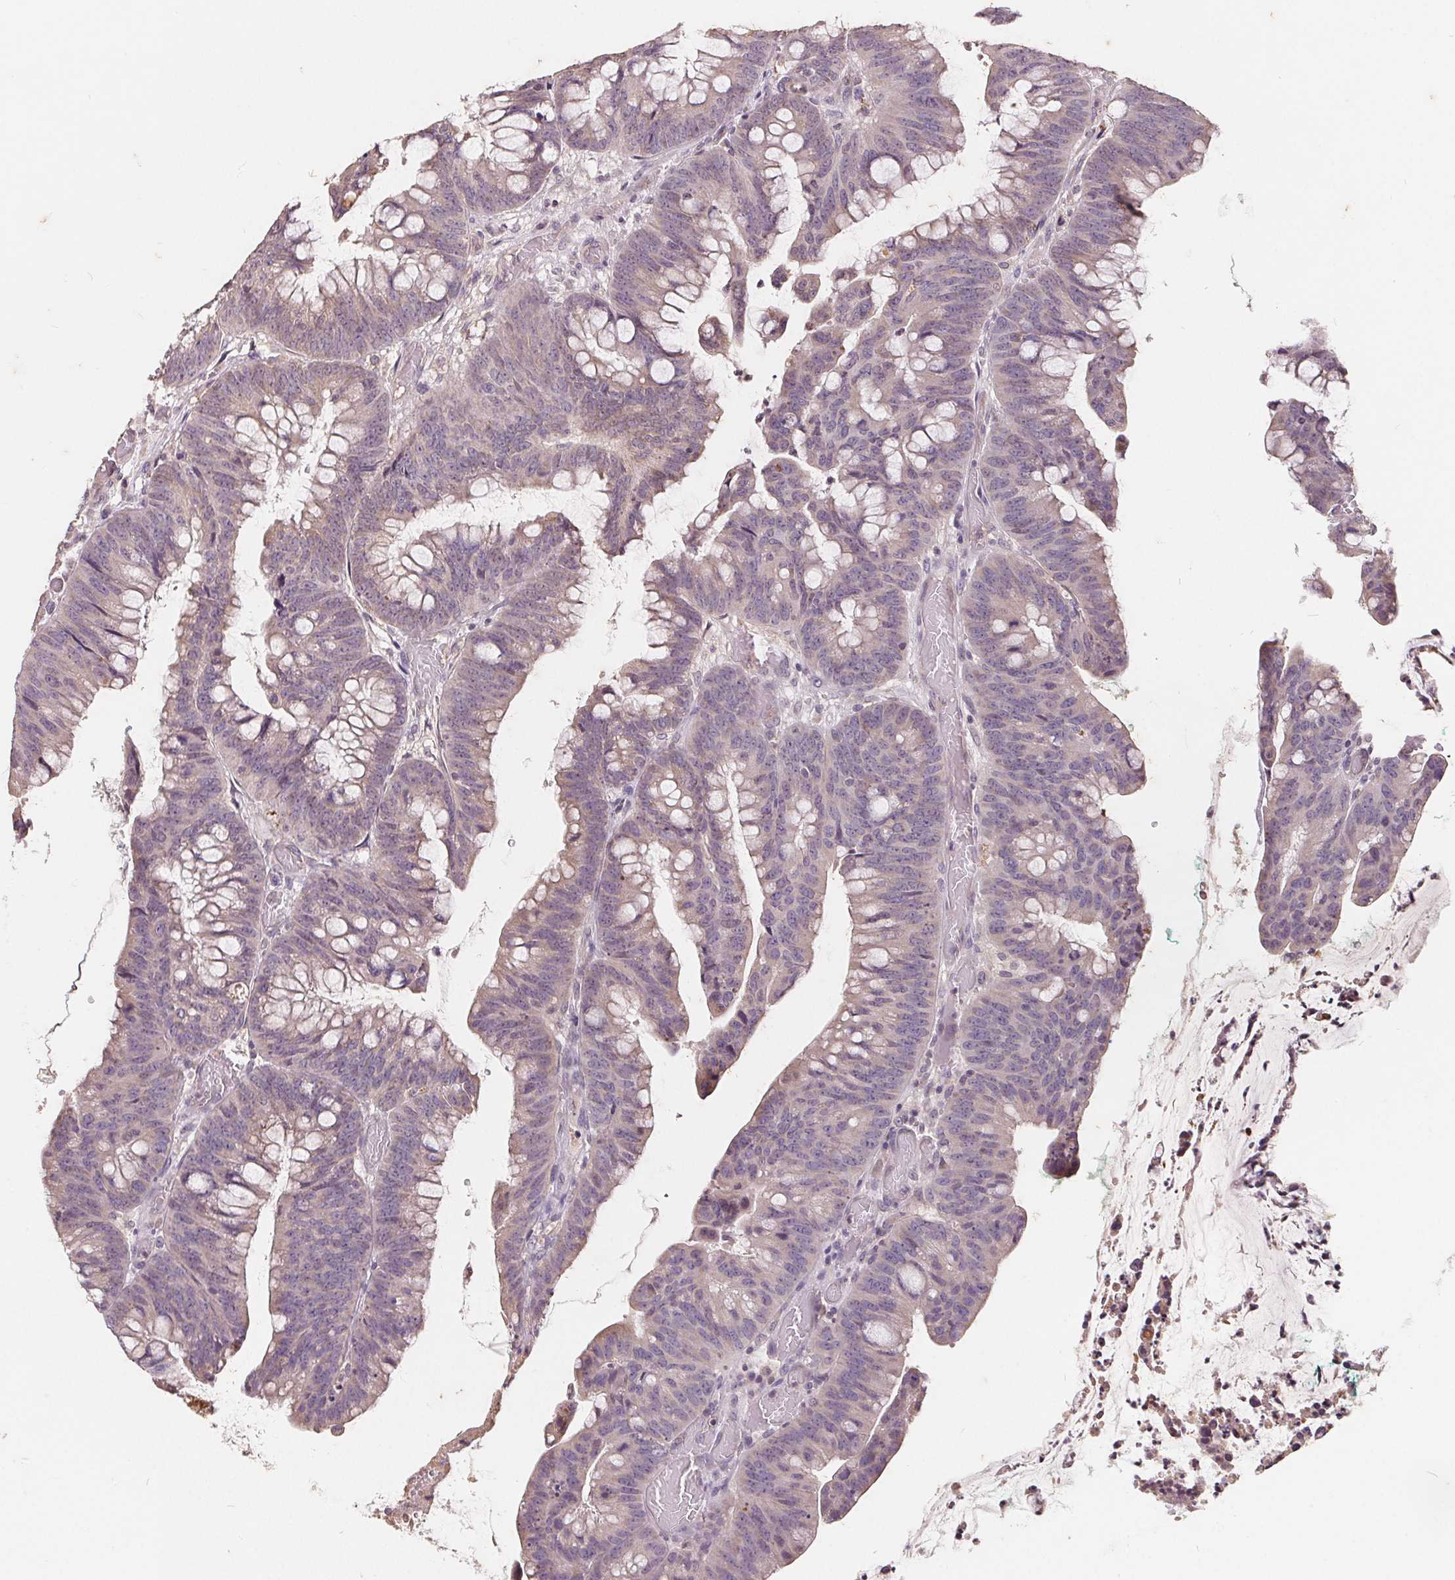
{"staining": {"intensity": "negative", "quantity": "none", "location": "none"}, "tissue": "colorectal cancer", "cell_type": "Tumor cells", "image_type": "cancer", "snomed": [{"axis": "morphology", "description": "Adenocarcinoma, NOS"}, {"axis": "topography", "description": "Colon"}], "caption": "This is a micrograph of immunohistochemistry staining of adenocarcinoma (colorectal), which shows no positivity in tumor cells.", "gene": "CDIPT", "patient": {"sex": "male", "age": 62}}